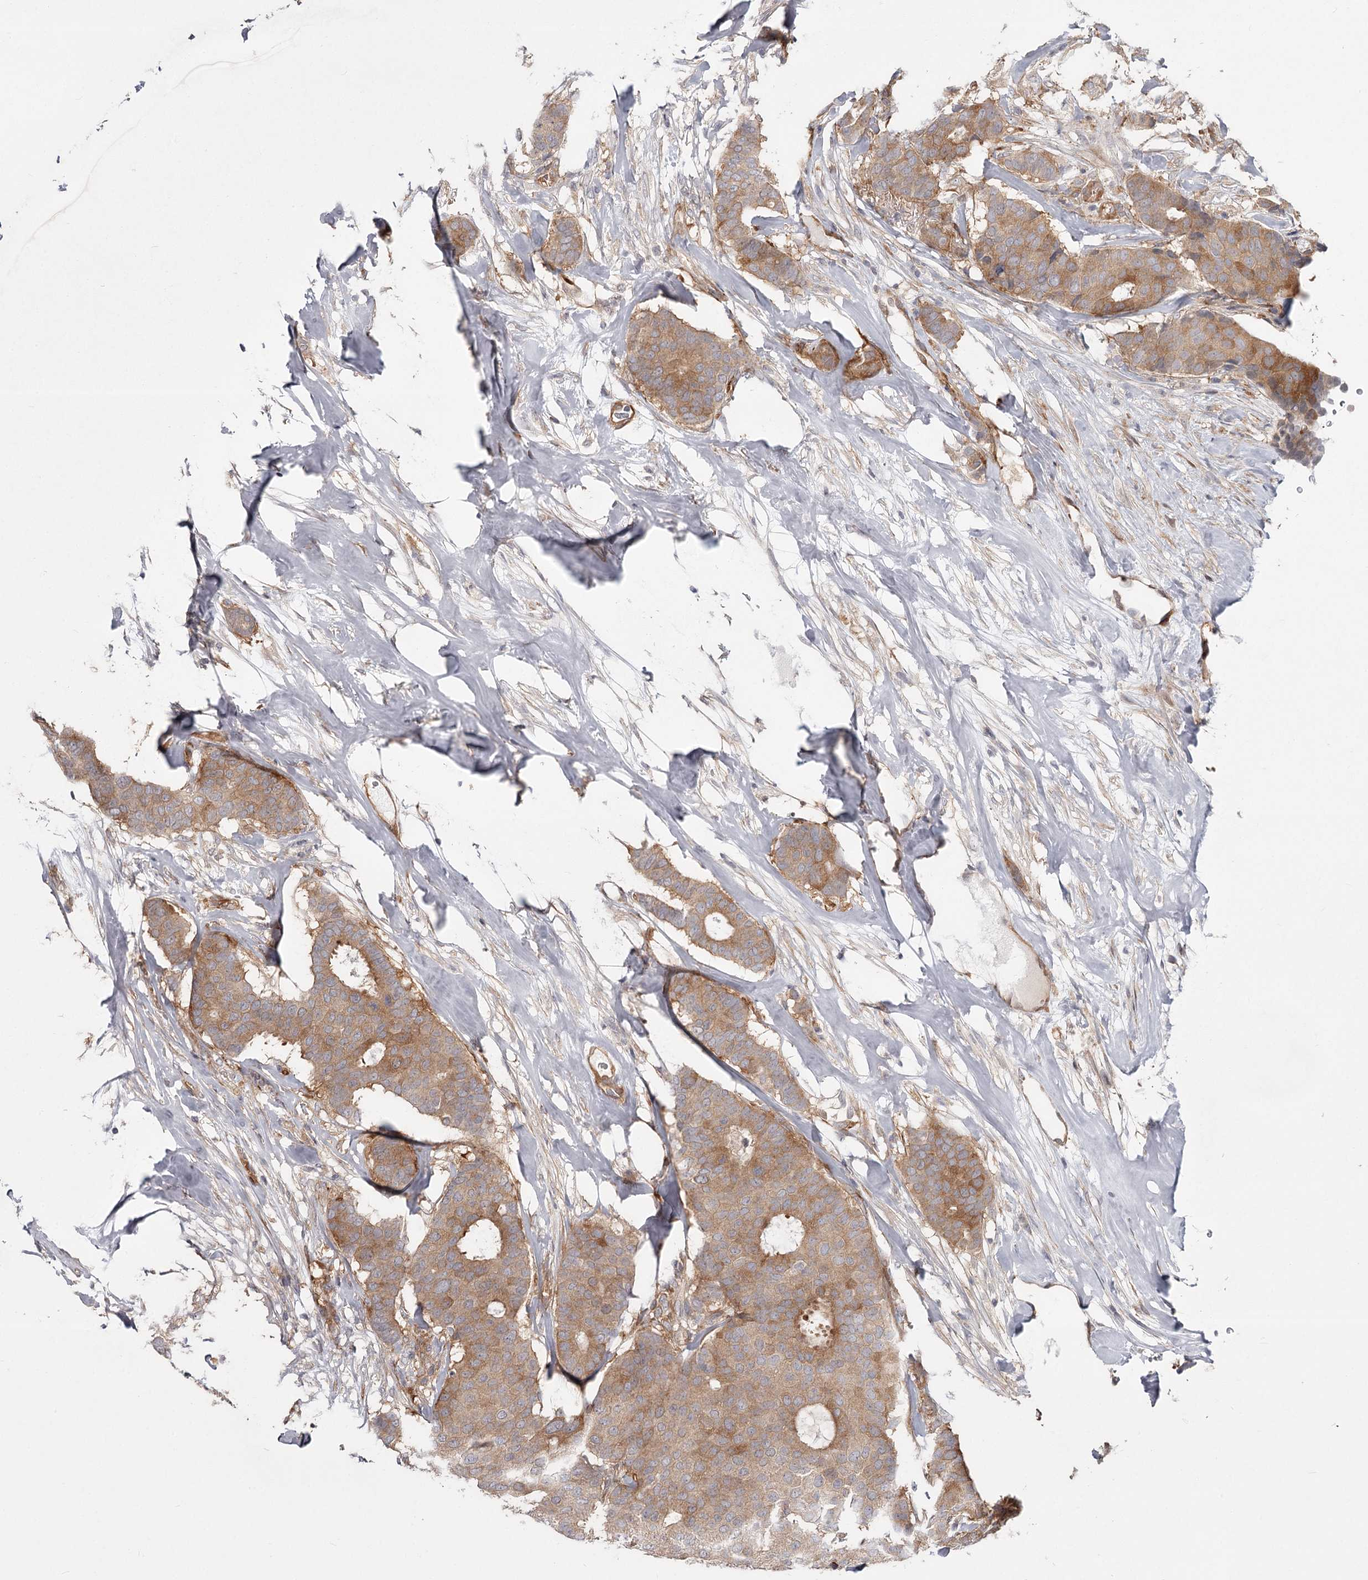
{"staining": {"intensity": "moderate", "quantity": ">75%", "location": "cytoplasmic/membranous"}, "tissue": "breast cancer", "cell_type": "Tumor cells", "image_type": "cancer", "snomed": [{"axis": "morphology", "description": "Duct carcinoma"}, {"axis": "topography", "description": "Breast"}], "caption": "Breast cancer stained with a brown dye demonstrates moderate cytoplasmic/membranous positive expression in about >75% of tumor cells.", "gene": "CCNG2", "patient": {"sex": "female", "age": 75}}